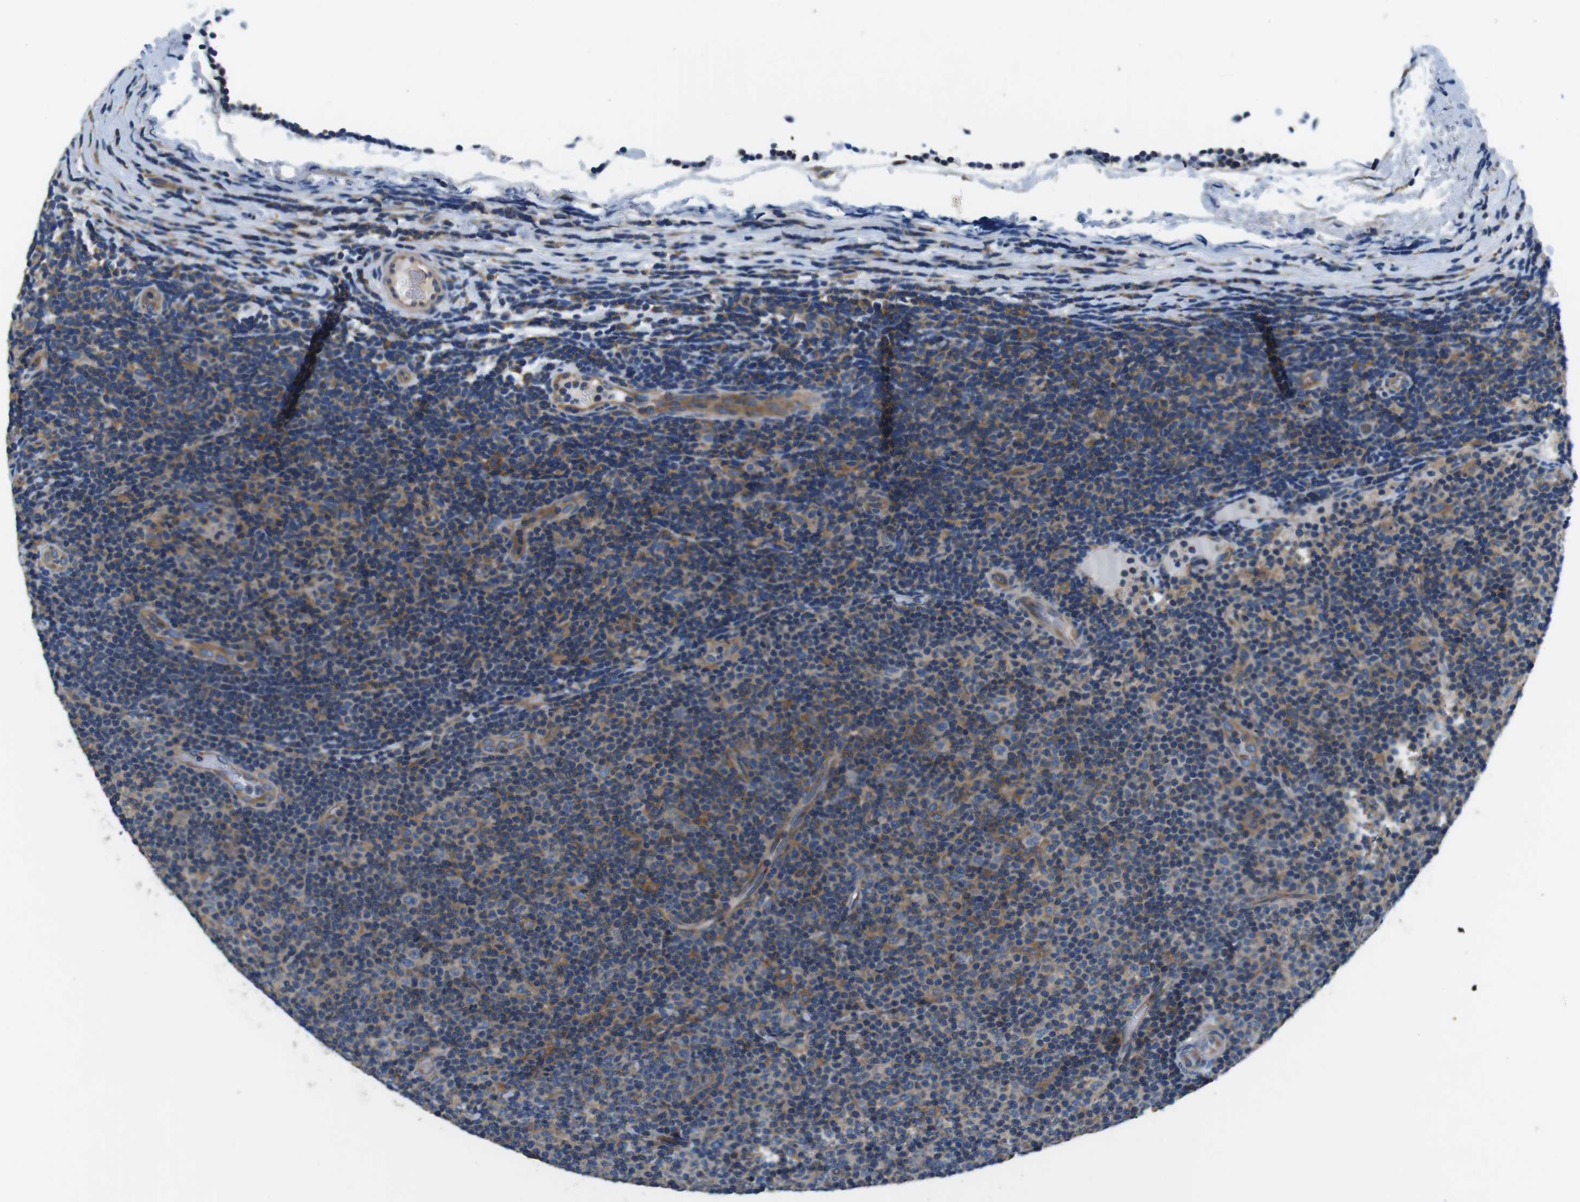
{"staining": {"intensity": "moderate", "quantity": "<25%", "location": "cytoplasmic/membranous"}, "tissue": "lymphoma", "cell_type": "Tumor cells", "image_type": "cancer", "snomed": [{"axis": "morphology", "description": "Malignant lymphoma, non-Hodgkin's type, Low grade"}, {"axis": "topography", "description": "Lymph node"}], "caption": "Immunohistochemistry (IHC) (DAB (3,3'-diaminobenzidine)) staining of malignant lymphoma, non-Hodgkin's type (low-grade) shows moderate cytoplasmic/membranous protein expression in approximately <25% of tumor cells.", "gene": "DENND4C", "patient": {"sex": "male", "age": 83}}